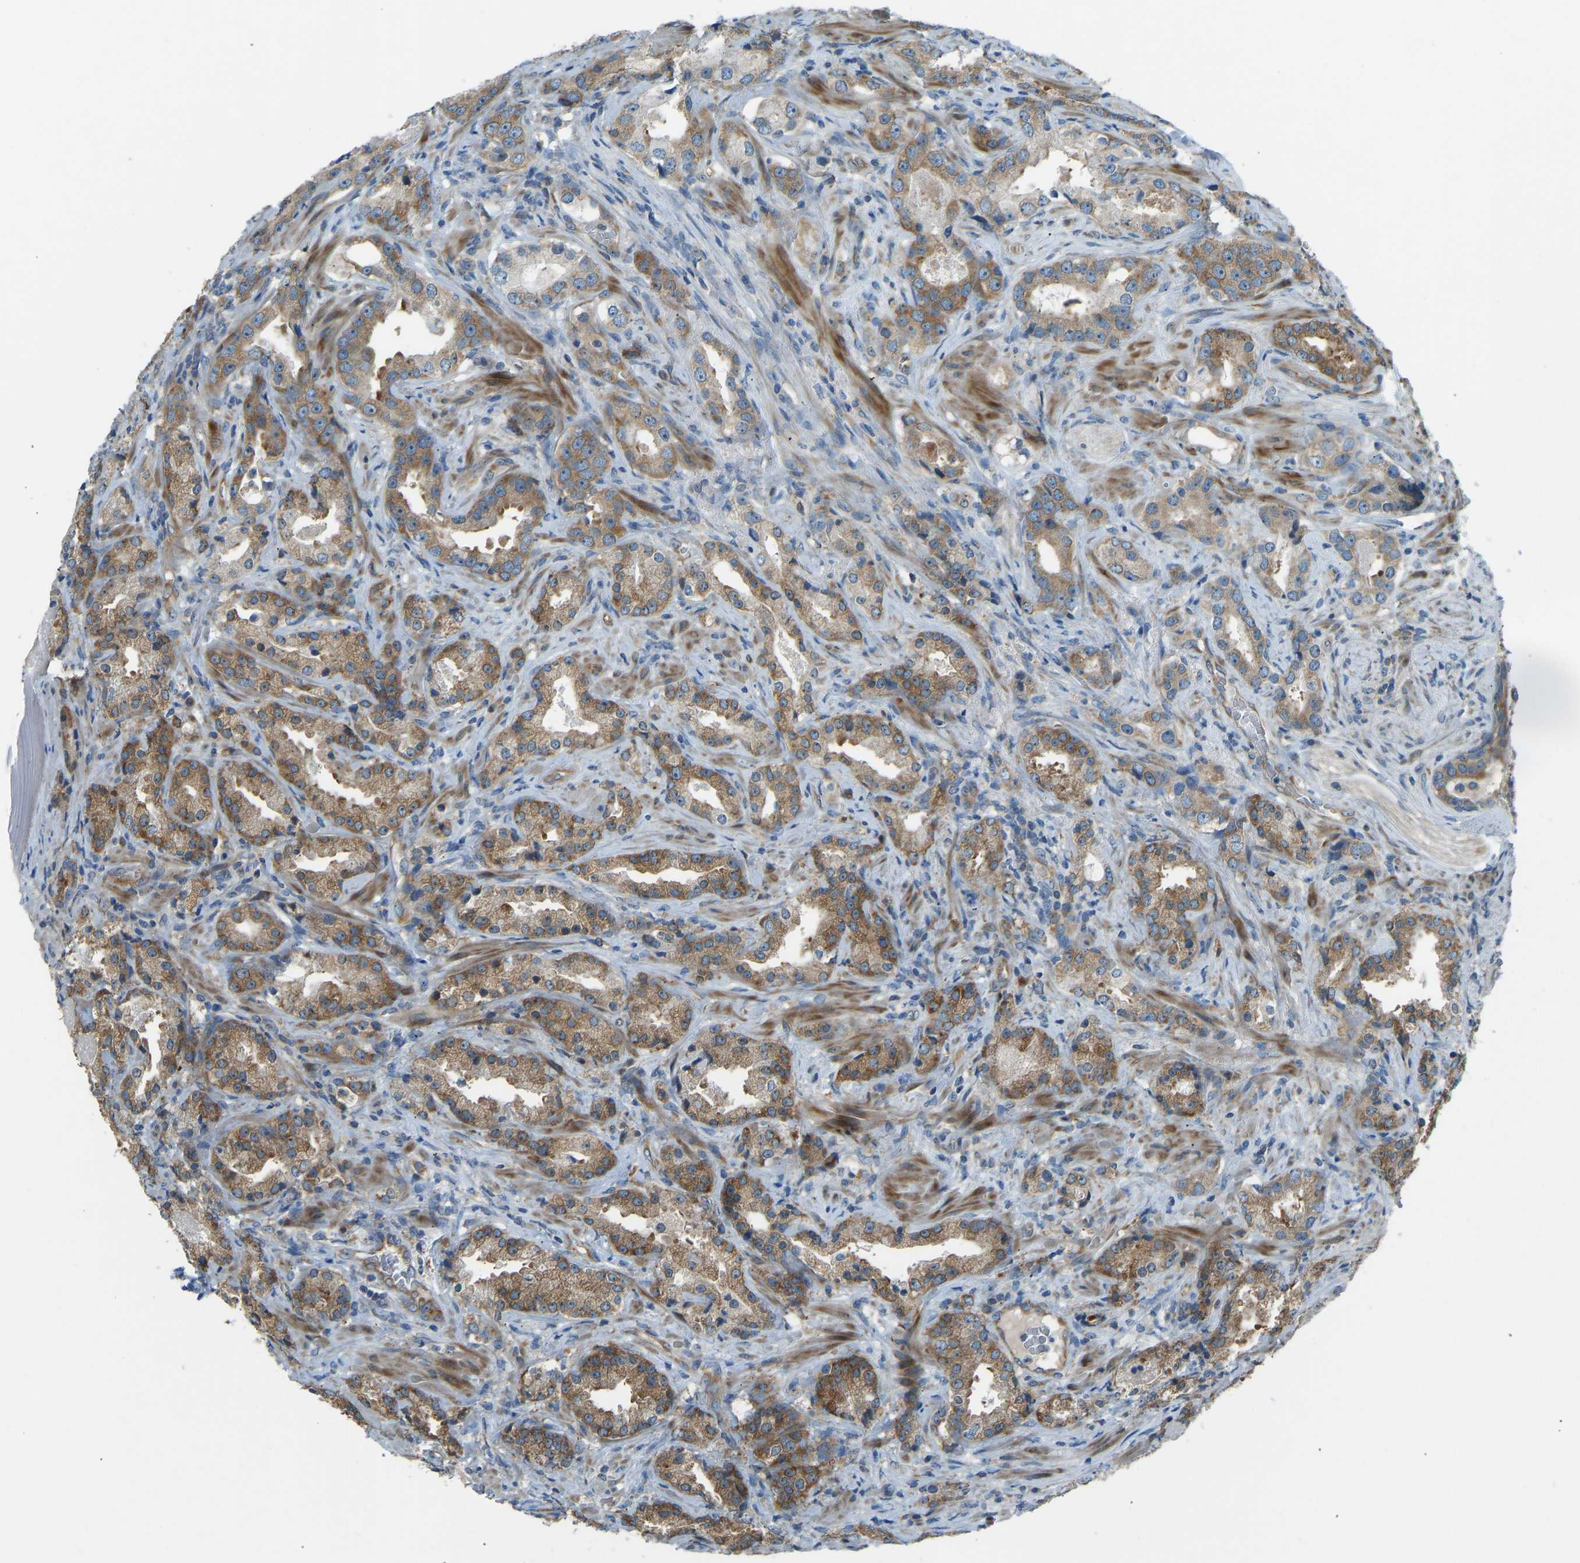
{"staining": {"intensity": "moderate", "quantity": ">75%", "location": "cytoplasmic/membranous"}, "tissue": "prostate cancer", "cell_type": "Tumor cells", "image_type": "cancer", "snomed": [{"axis": "morphology", "description": "Adenocarcinoma, High grade"}, {"axis": "topography", "description": "Prostate"}], "caption": "Immunohistochemical staining of human prostate cancer reveals medium levels of moderate cytoplasmic/membranous staining in about >75% of tumor cells.", "gene": "STAU2", "patient": {"sex": "male", "age": 63}}